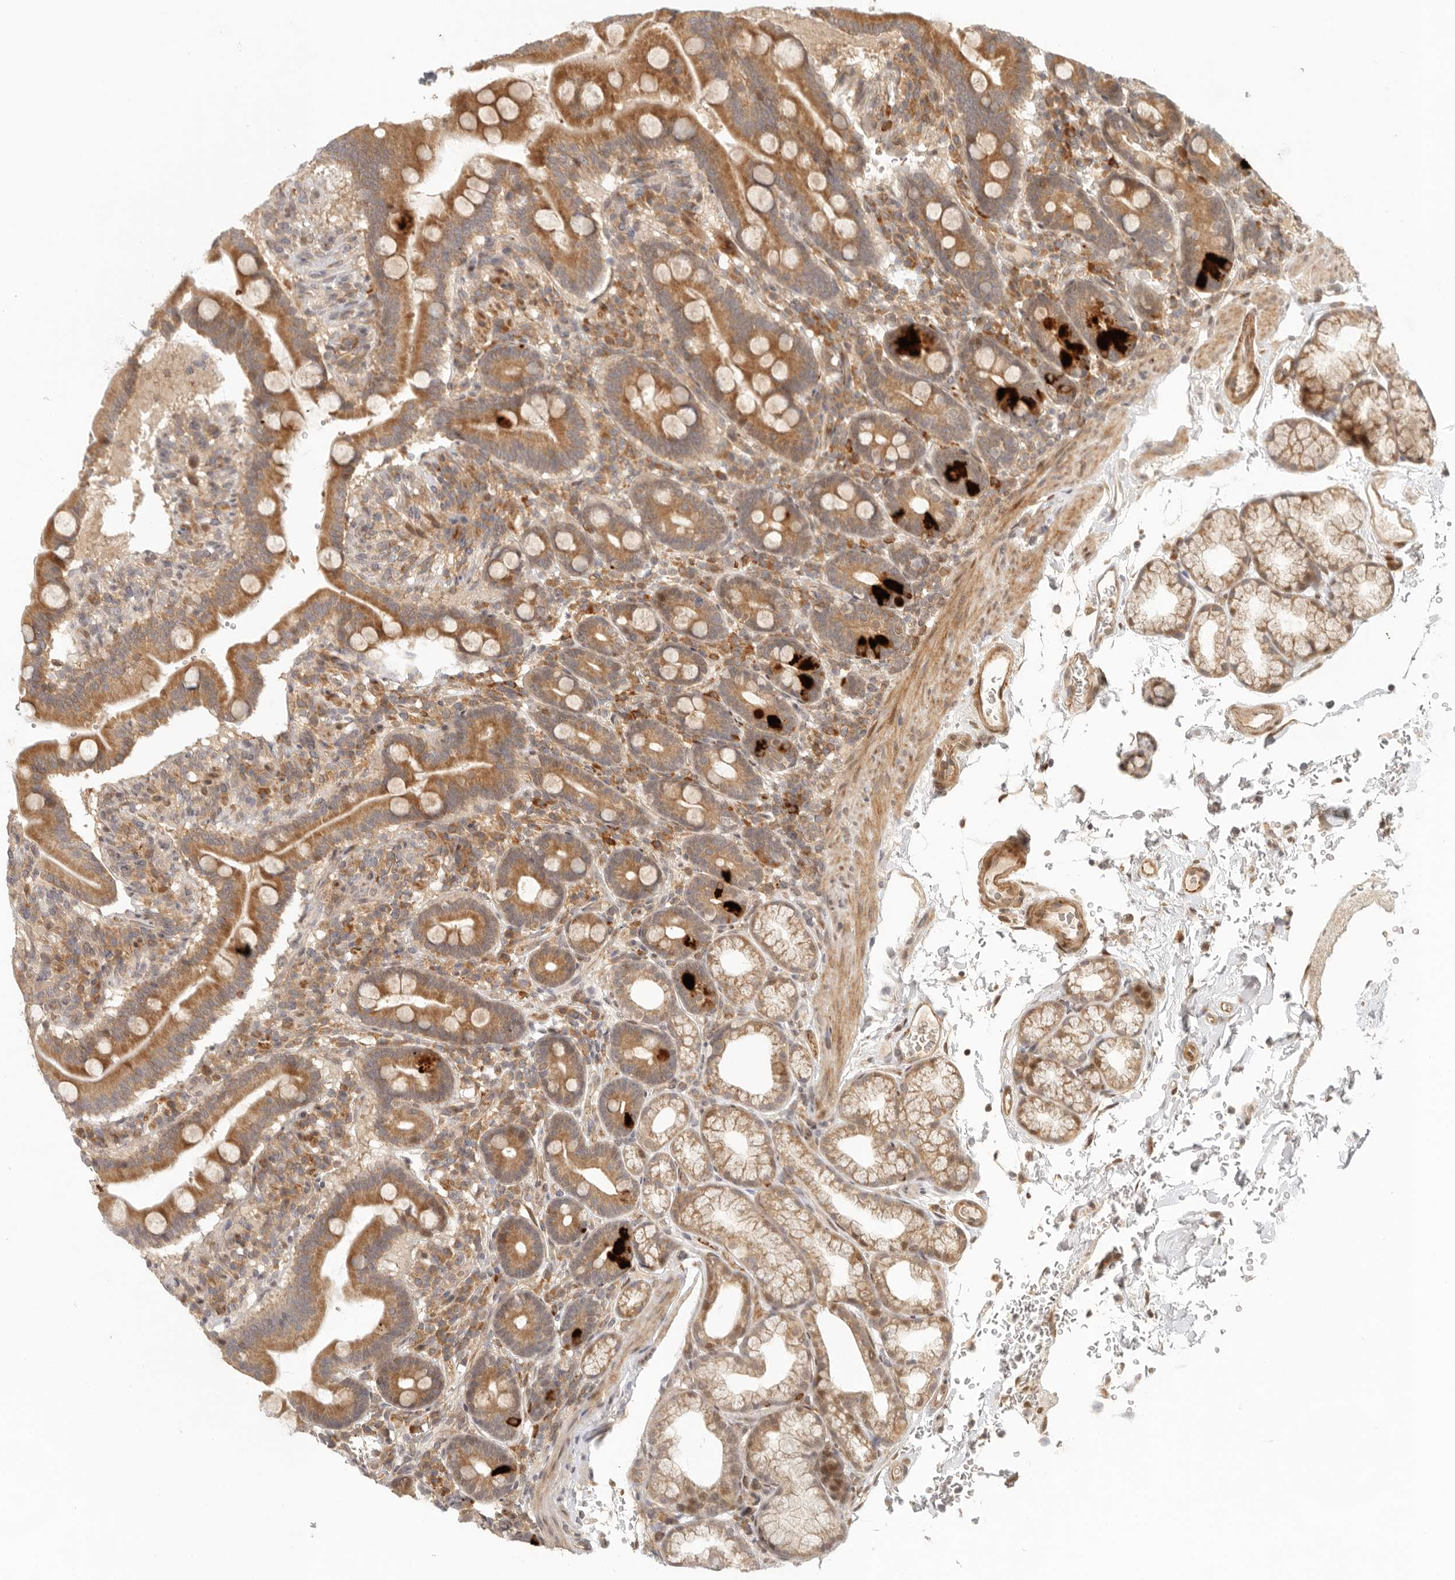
{"staining": {"intensity": "moderate", "quantity": ">75%", "location": "cytoplasmic/membranous"}, "tissue": "duodenum", "cell_type": "Glandular cells", "image_type": "normal", "snomed": [{"axis": "morphology", "description": "Normal tissue, NOS"}, {"axis": "topography", "description": "Duodenum"}], "caption": "Normal duodenum was stained to show a protein in brown. There is medium levels of moderate cytoplasmic/membranous expression in approximately >75% of glandular cells. (Stains: DAB in brown, nuclei in blue, Microscopy: brightfield microscopy at high magnification).", "gene": "AHDC1", "patient": {"sex": "male", "age": 54}}